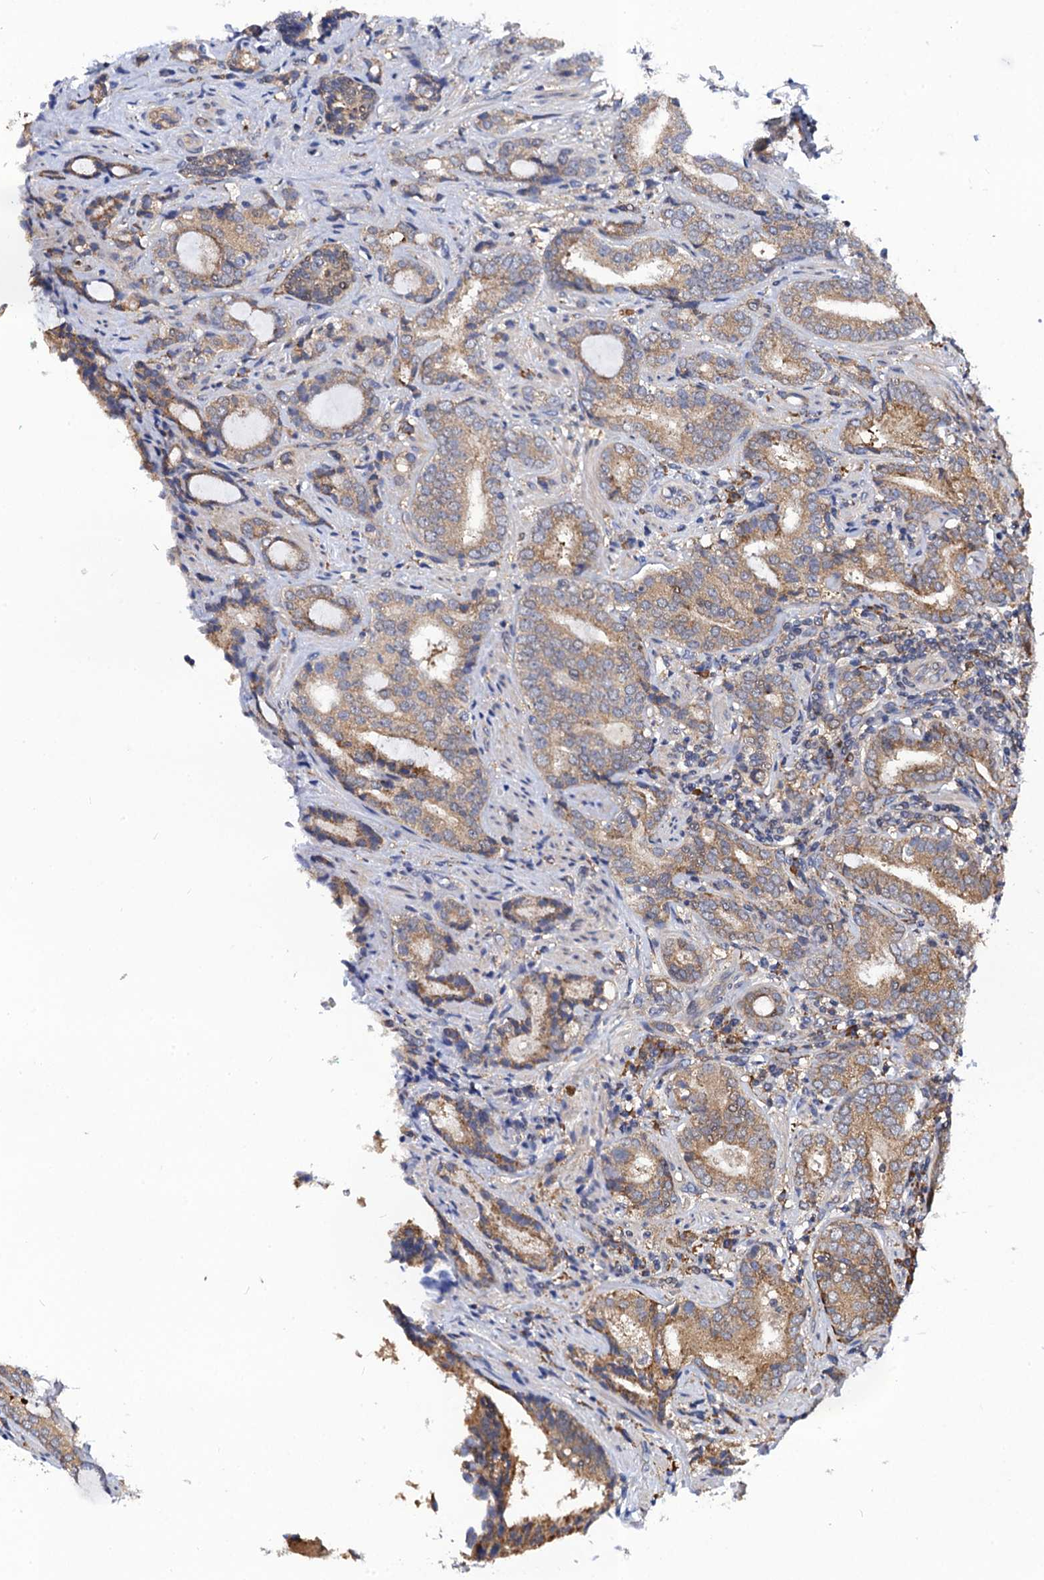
{"staining": {"intensity": "moderate", "quantity": ">75%", "location": "cytoplasmic/membranous"}, "tissue": "prostate cancer", "cell_type": "Tumor cells", "image_type": "cancer", "snomed": [{"axis": "morphology", "description": "Adenocarcinoma, High grade"}, {"axis": "topography", "description": "Prostate"}], "caption": "IHC micrograph of neoplastic tissue: prostate cancer (adenocarcinoma (high-grade)) stained using IHC reveals medium levels of moderate protein expression localized specifically in the cytoplasmic/membranous of tumor cells, appearing as a cytoplasmic/membranous brown color.", "gene": "PGLS", "patient": {"sex": "male", "age": 63}}